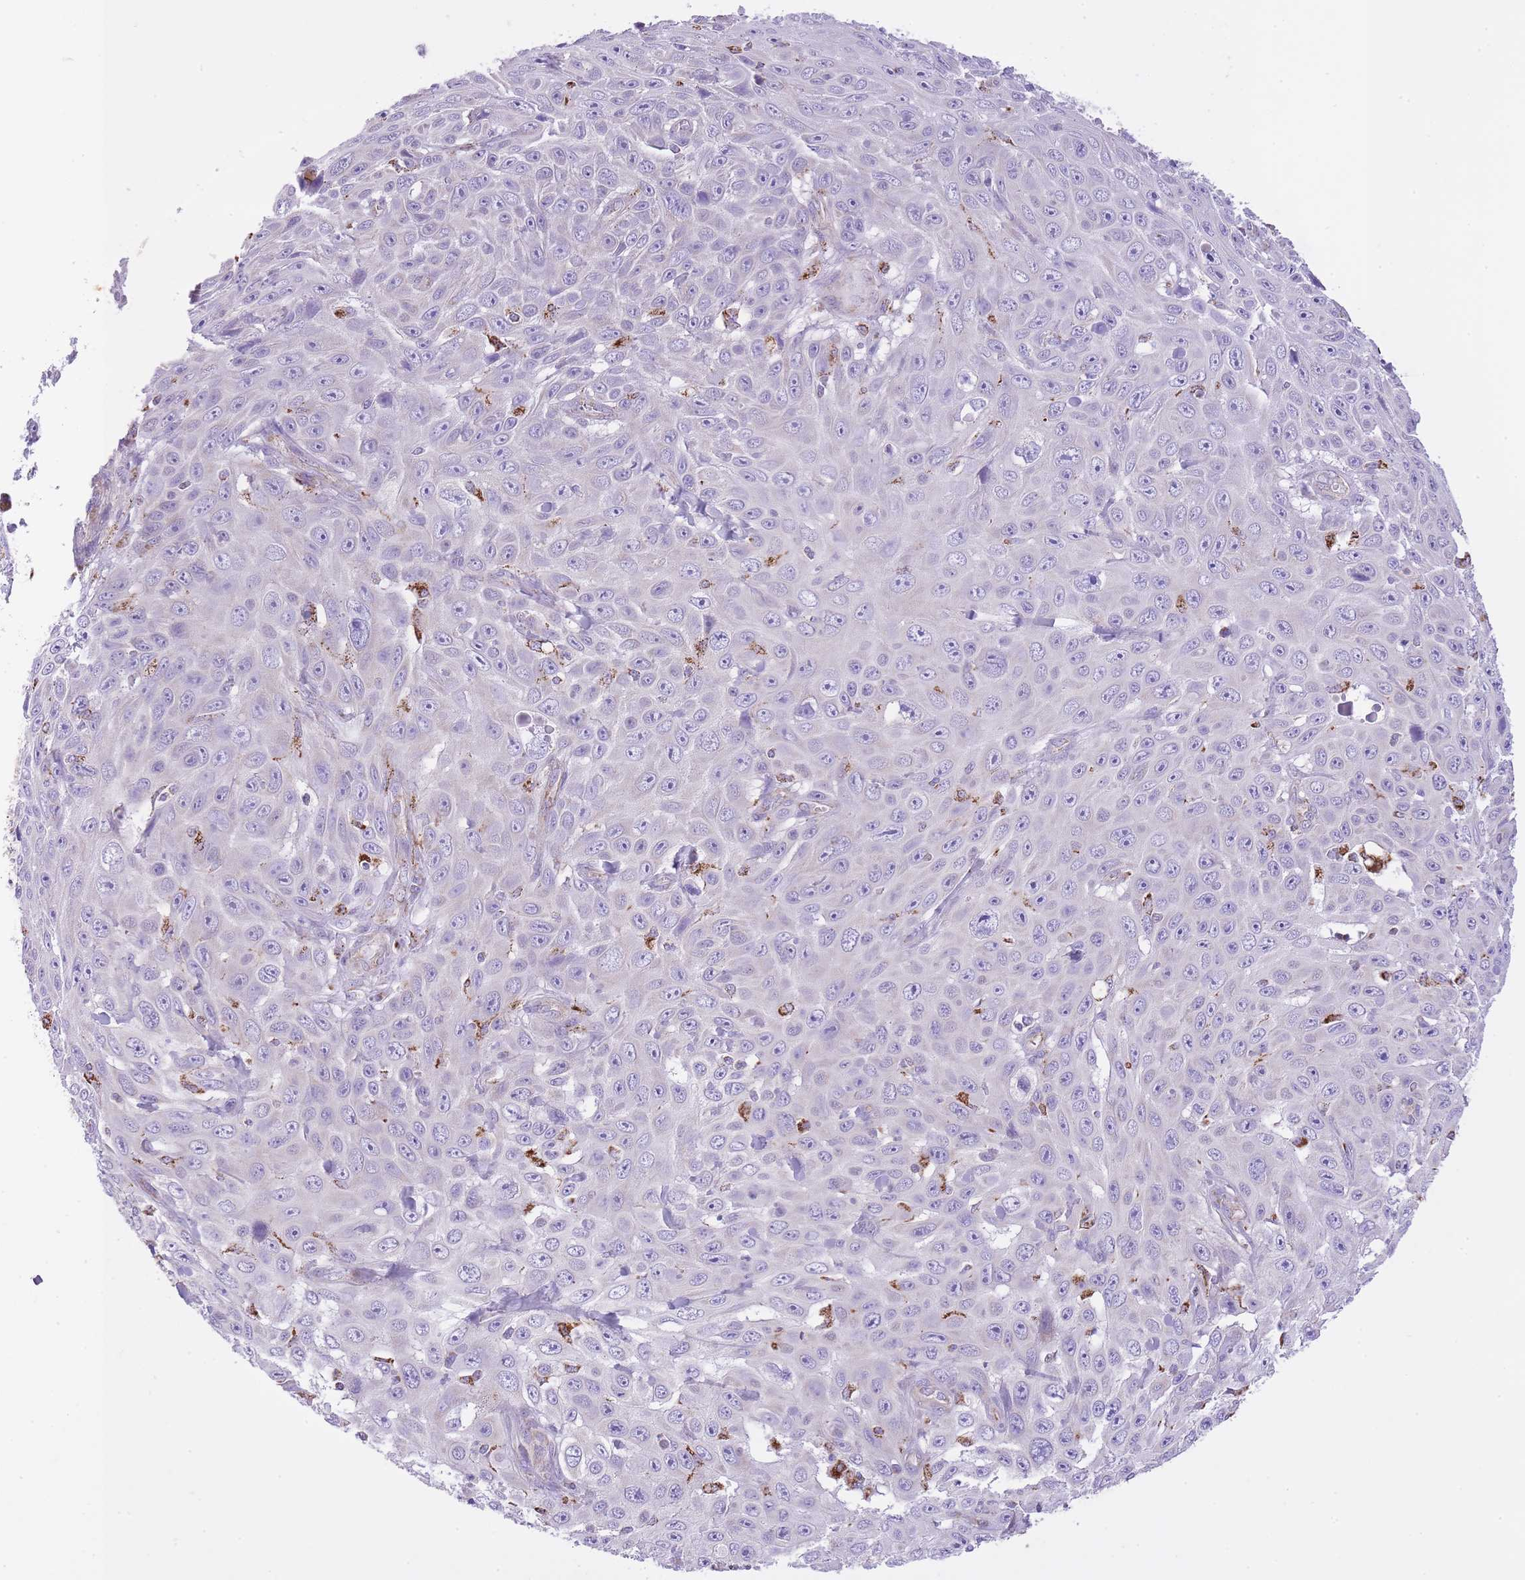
{"staining": {"intensity": "negative", "quantity": "none", "location": "none"}, "tissue": "skin cancer", "cell_type": "Tumor cells", "image_type": "cancer", "snomed": [{"axis": "morphology", "description": "Squamous cell carcinoma, NOS"}, {"axis": "topography", "description": "Skin"}], "caption": "This is an immunohistochemistry histopathology image of skin cancer (squamous cell carcinoma). There is no staining in tumor cells.", "gene": "ST3GAL3", "patient": {"sex": "male", "age": 82}}